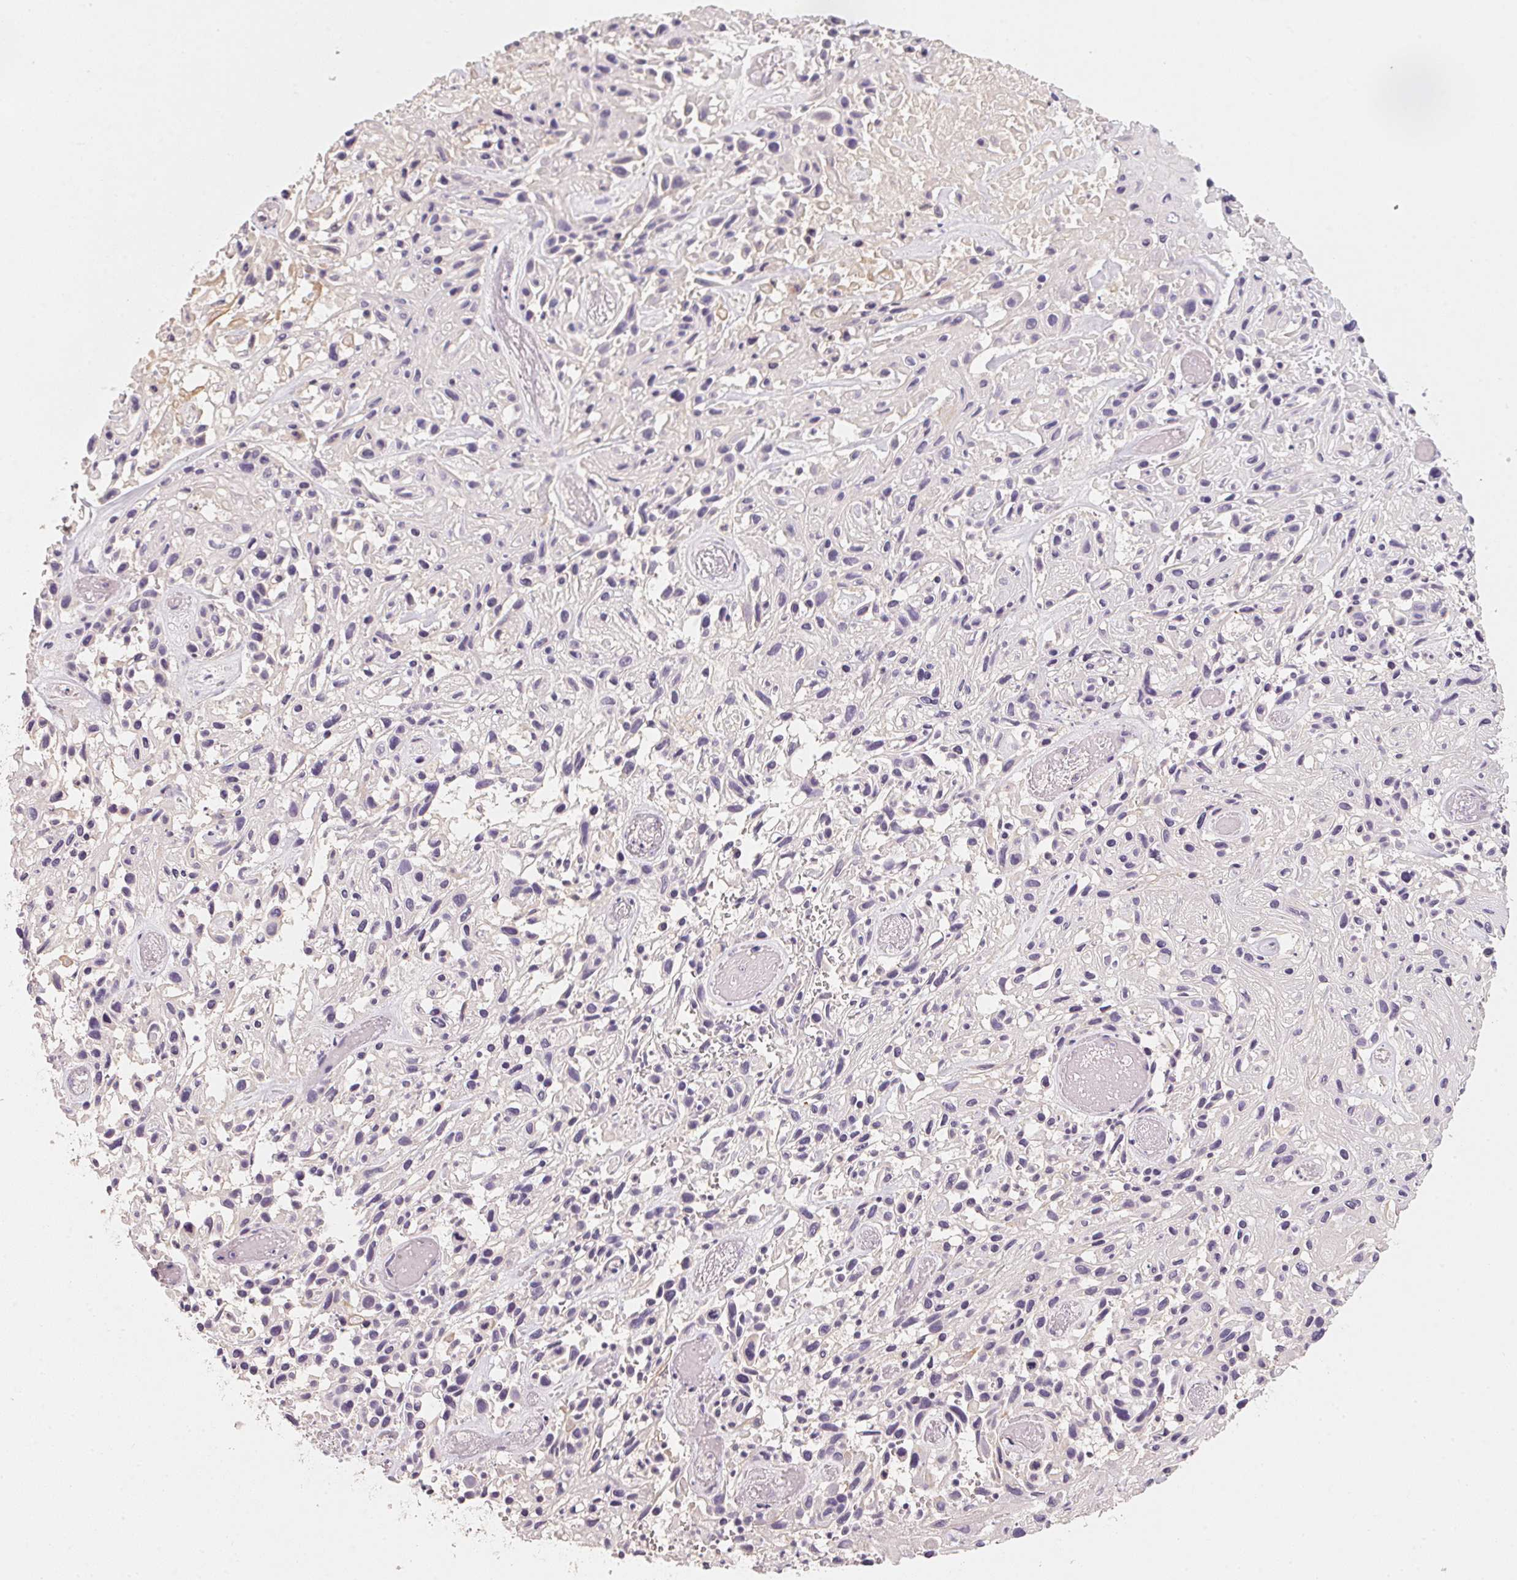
{"staining": {"intensity": "negative", "quantity": "none", "location": "none"}, "tissue": "skin cancer", "cell_type": "Tumor cells", "image_type": "cancer", "snomed": [{"axis": "morphology", "description": "Squamous cell carcinoma, NOS"}, {"axis": "topography", "description": "Skin"}], "caption": "The micrograph demonstrates no staining of tumor cells in skin cancer (squamous cell carcinoma).", "gene": "TREH", "patient": {"sex": "male", "age": 82}}